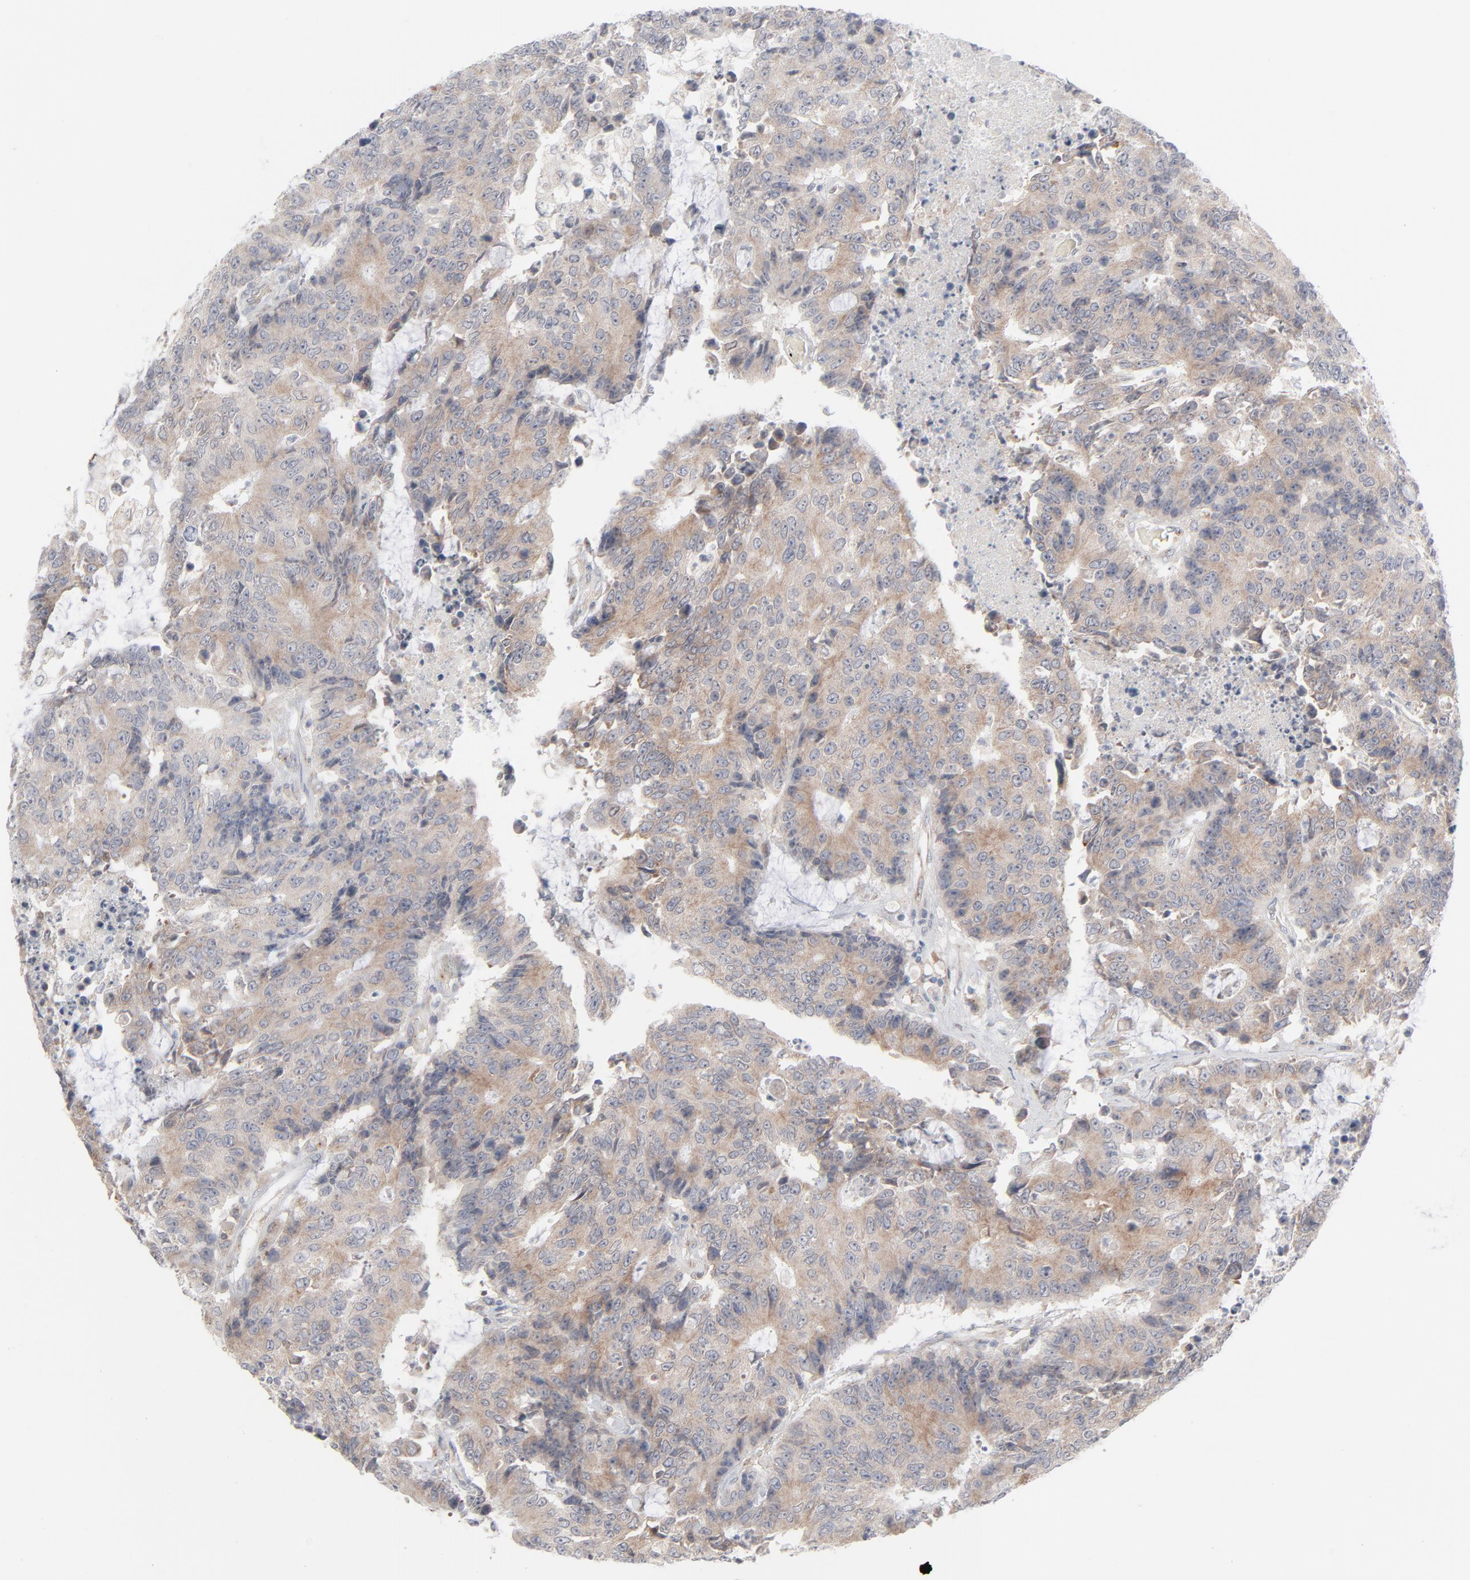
{"staining": {"intensity": "weak", "quantity": ">75%", "location": "cytoplasmic/membranous"}, "tissue": "colorectal cancer", "cell_type": "Tumor cells", "image_type": "cancer", "snomed": [{"axis": "morphology", "description": "Adenocarcinoma, NOS"}, {"axis": "topography", "description": "Colon"}], "caption": "This photomicrograph displays IHC staining of colorectal cancer, with low weak cytoplasmic/membranous positivity in about >75% of tumor cells.", "gene": "KDSR", "patient": {"sex": "female", "age": 86}}